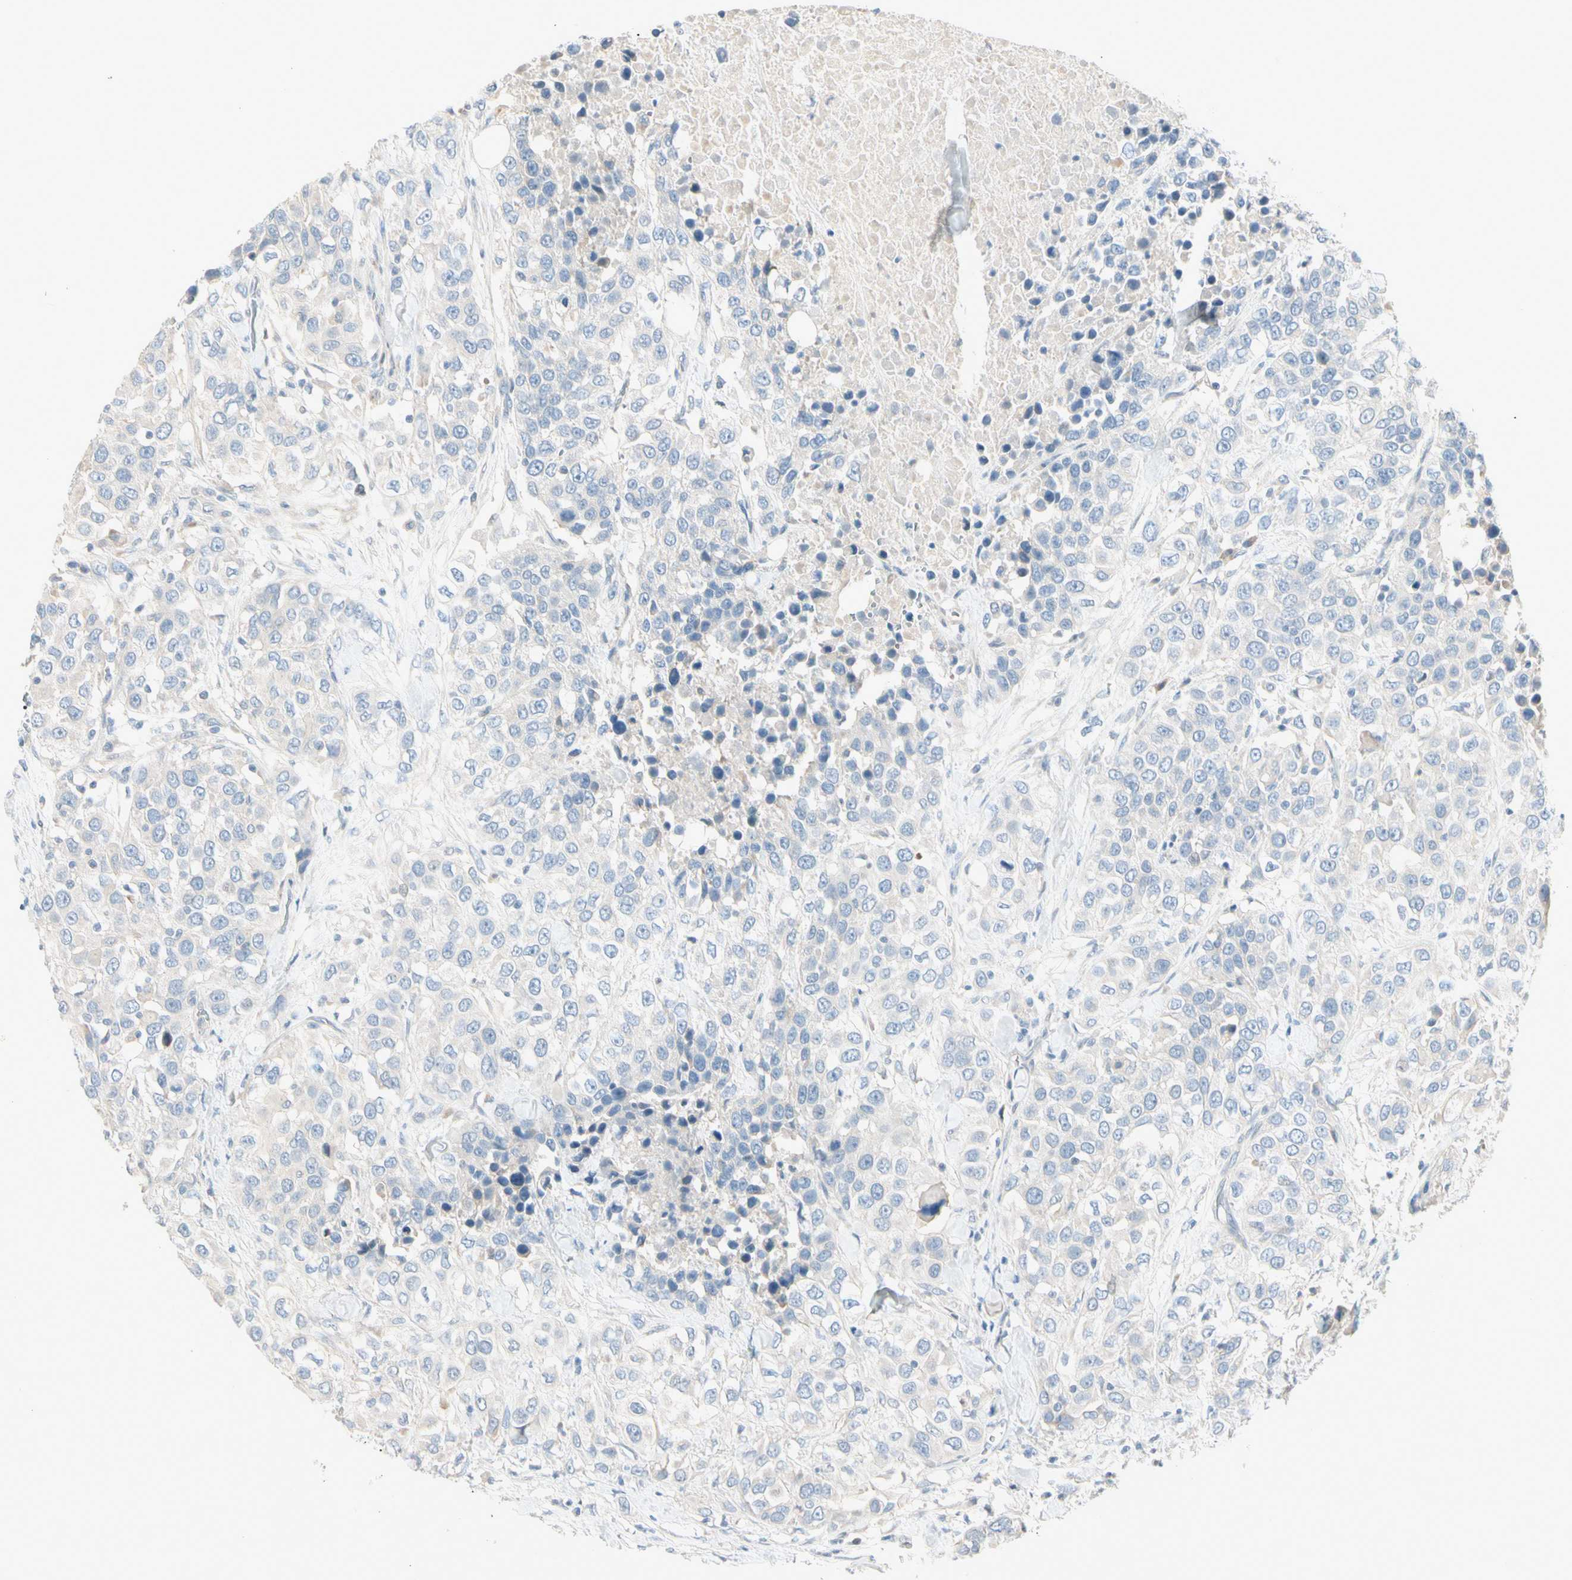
{"staining": {"intensity": "negative", "quantity": "none", "location": "none"}, "tissue": "urothelial cancer", "cell_type": "Tumor cells", "image_type": "cancer", "snomed": [{"axis": "morphology", "description": "Urothelial carcinoma, High grade"}, {"axis": "topography", "description": "Urinary bladder"}], "caption": "Tumor cells show no significant positivity in urothelial cancer.", "gene": "CYP2E1", "patient": {"sex": "female", "age": 80}}